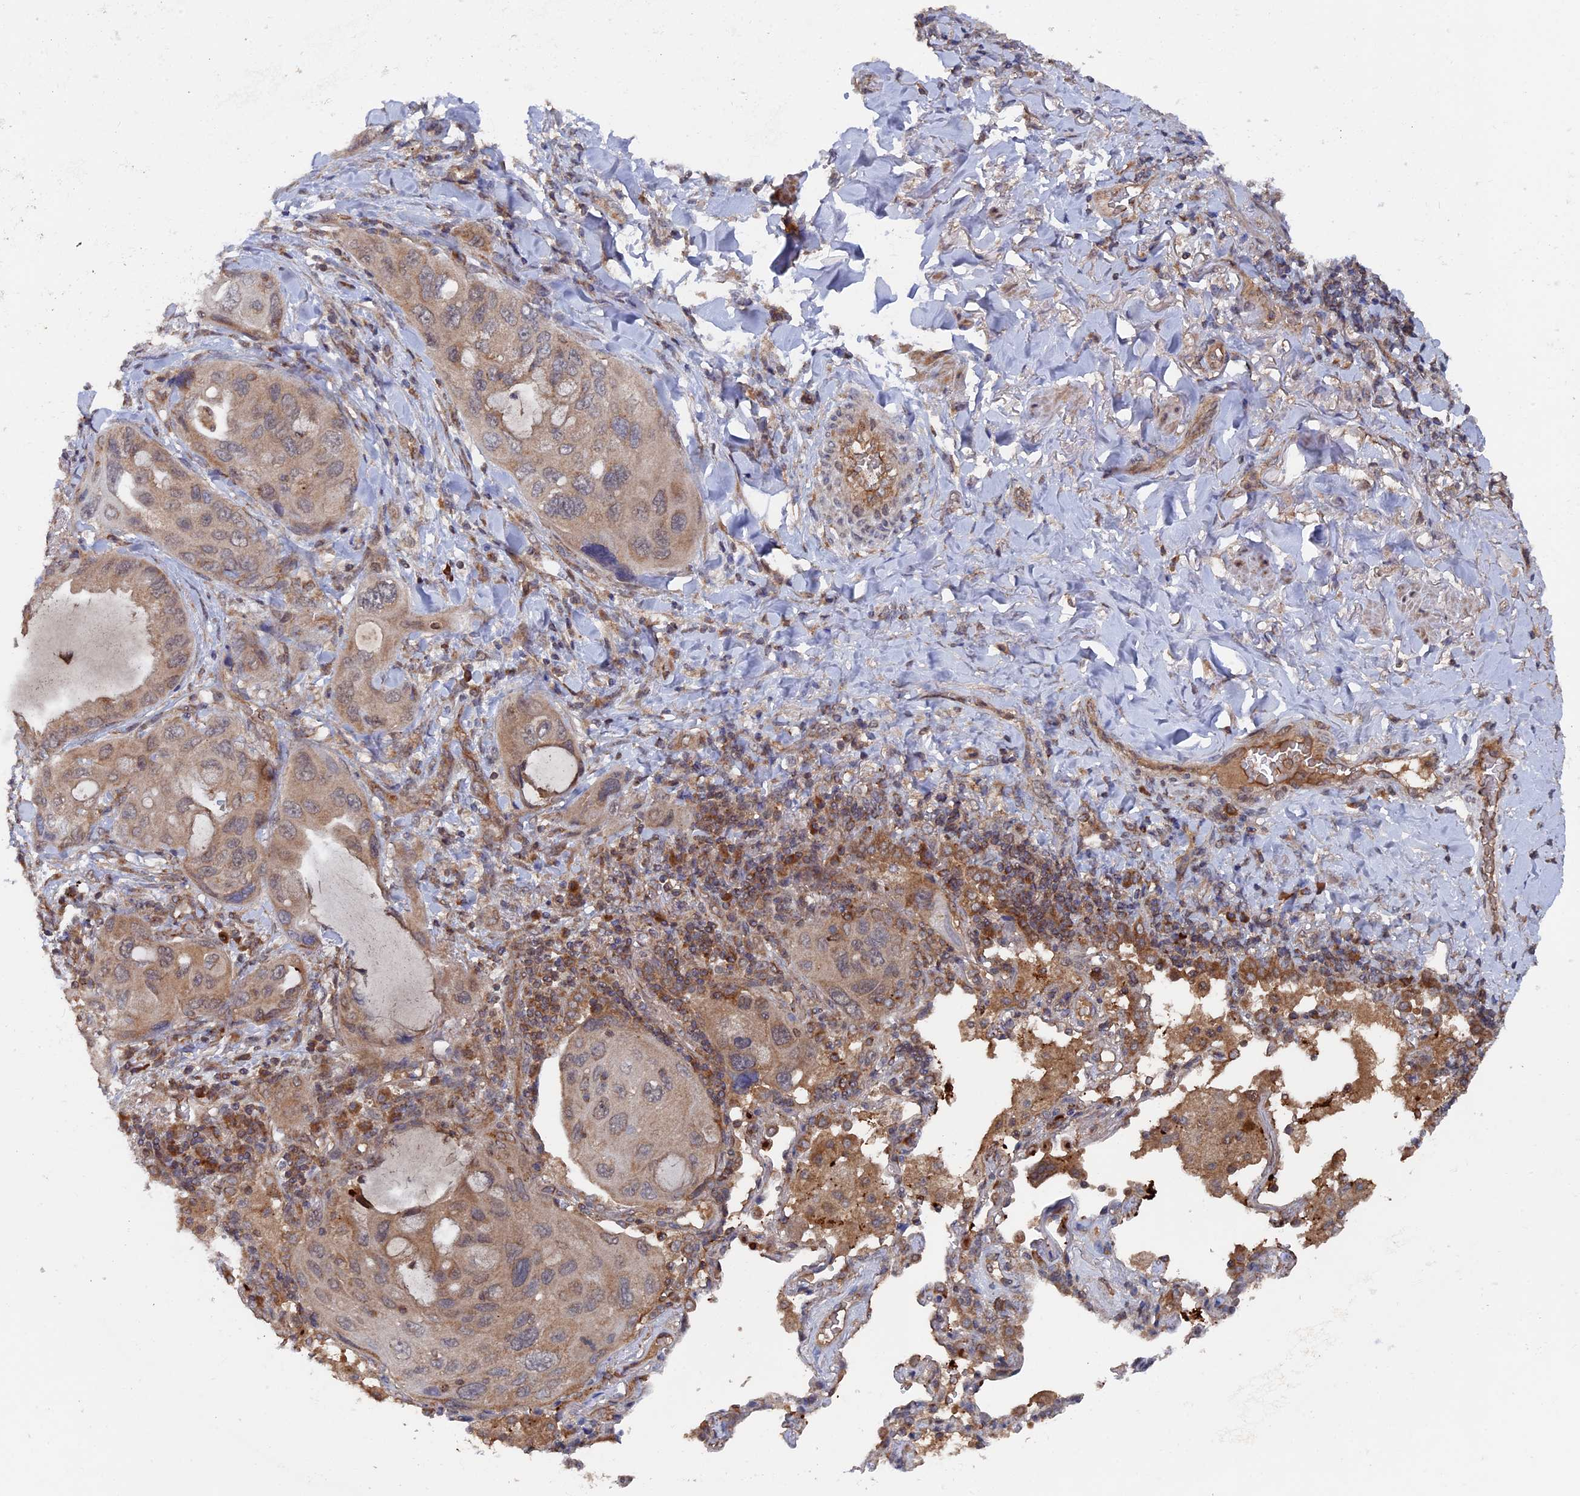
{"staining": {"intensity": "weak", "quantity": ">75%", "location": "cytoplasmic/membranous"}, "tissue": "lung cancer", "cell_type": "Tumor cells", "image_type": "cancer", "snomed": [{"axis": "morphology", "description": "Squamous cell carcinoma, NOS"}, {"axis": "topography", "description": "Lung"}], "caption": "Protein staining reveals weak cytoplasmic/membranous staining in approximately >75% of tumor cells in squamous cell carcinoma (lung).", "gene": "RAB15", "patient": {"sex": "female", "age": 73}}